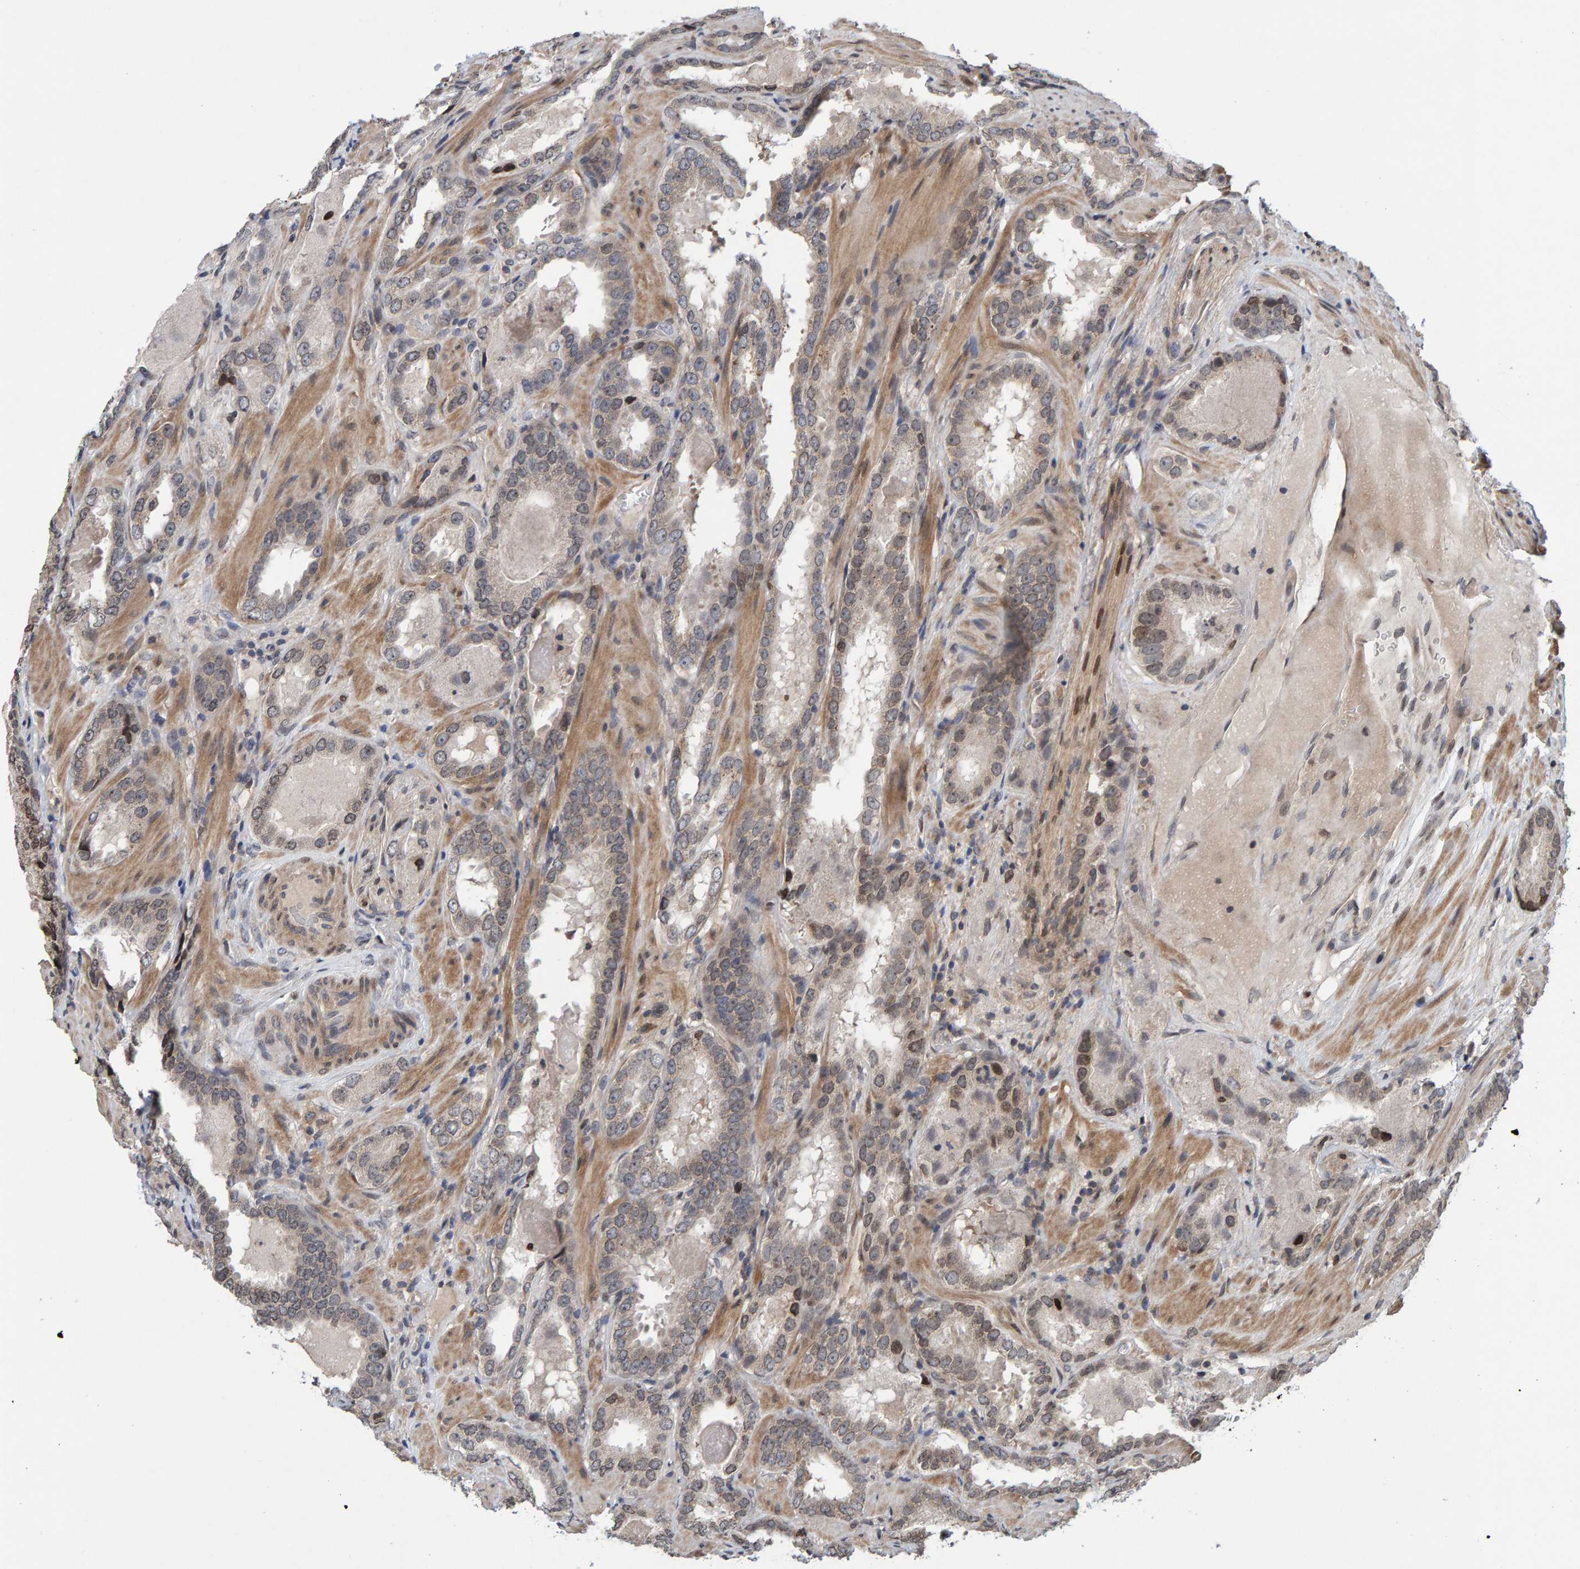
{"staining": {"intensity": "weak", "quantity": "25%-75%", "location": "cytoplasmic/membranous,nuclear"}, "tissue": "prostate cancer", "cell_type": "Tumor cells", "image_type": "cancer", "snomed": [{"axis": "morphology", "description": "Adenocarcinoma, Low grade"}, {"axis": "topography", "description": "Prostate"}], "caption": "Tumor cells reveal weak cytoplasmic/membranous and nuclear expression in approximately 25%-75% of cells in prostate cancer.", "gene": "GAB2", "patient": {"sex": "male", "age": 51}}